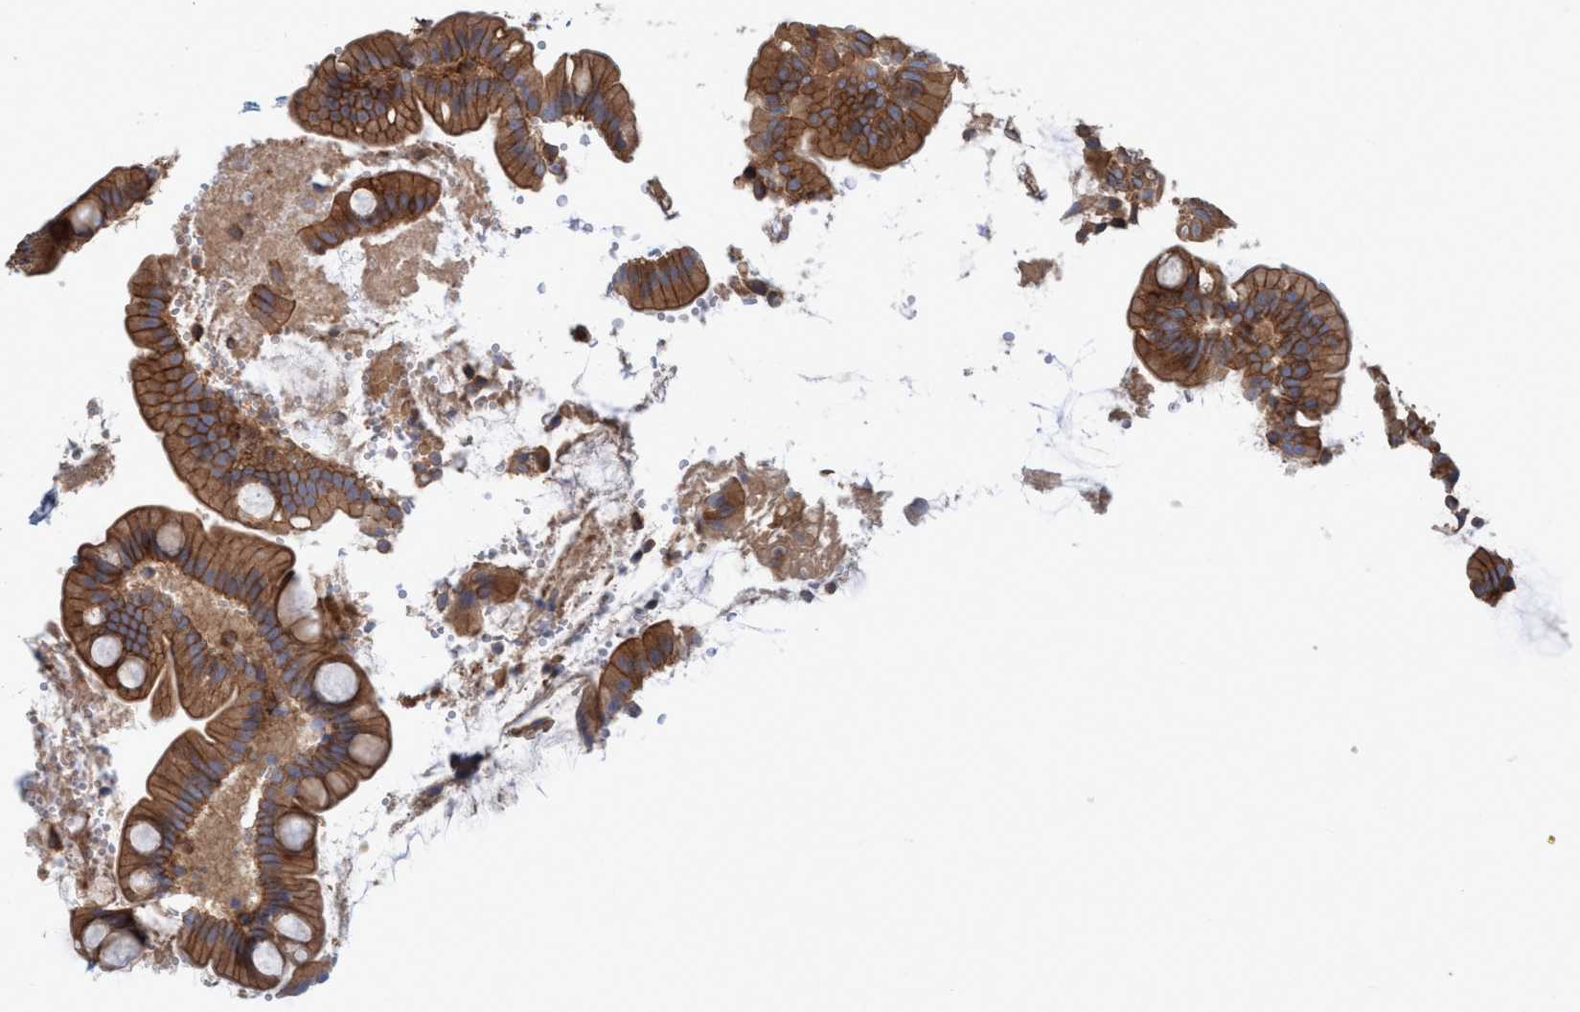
{"staining": {"intensity": "strong", "quantity": ">75%", "location": "cytoplasmic/membranous"}, "tissue": "small intestine", "cell_type": "Glandular cells", "image_type": "normal", "snomed": [{"axis": "morphology", "description": "Normal tissue, NOS"}, {"axis": "topography", "description": "Small intestine"}], "caption": "Protein staining by IHC reveals strong cytoplasmic/membranous positivity in approximately >75% of glandular cells in benign small intestine. The staining is performed using DAB brown chromogen to label protein expression. The nuclei are counter-stained blue using hematoxylin.", "gene": "SPECC1", "patient": {"sex": "female", "age": 56}}